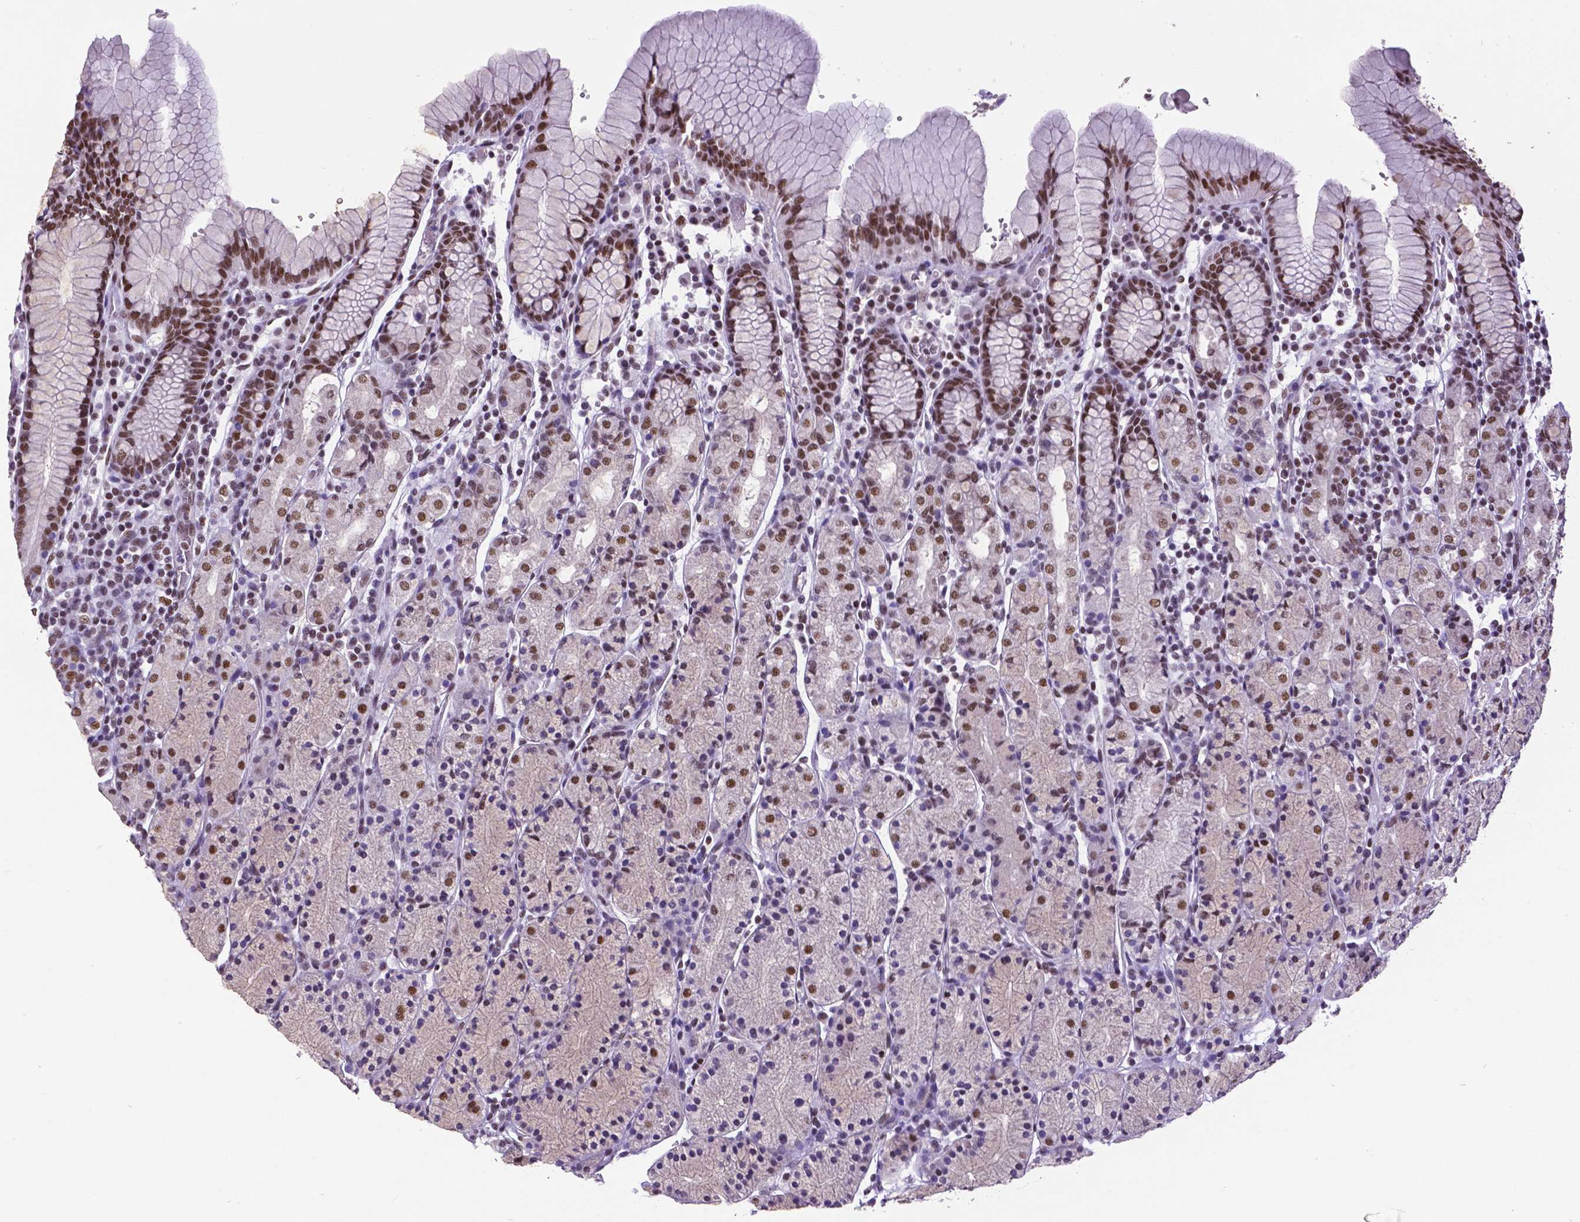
{"staining": {"intensity": "moderate", "quantity": ">75%", "location": "nuclear"}, "tissue": "stomach", "cell_type": "Glandular cells", "image_type": "normal", "snomed": [{"axis": "morphology", "description": "Normal tissue, NOS"}, {"axis": "topography", "description": "Stomach, upper"}, {"axis": "topography", "description": "Stomach"}], "caption": "An immunohistochemistry photomicrograph of benign tissue is shown. Protein staining in brown shows moderate nuclear positivity in stomach within glandular cells.", "gene": "REST", "patient": {"sex": "male", "age": 62}}